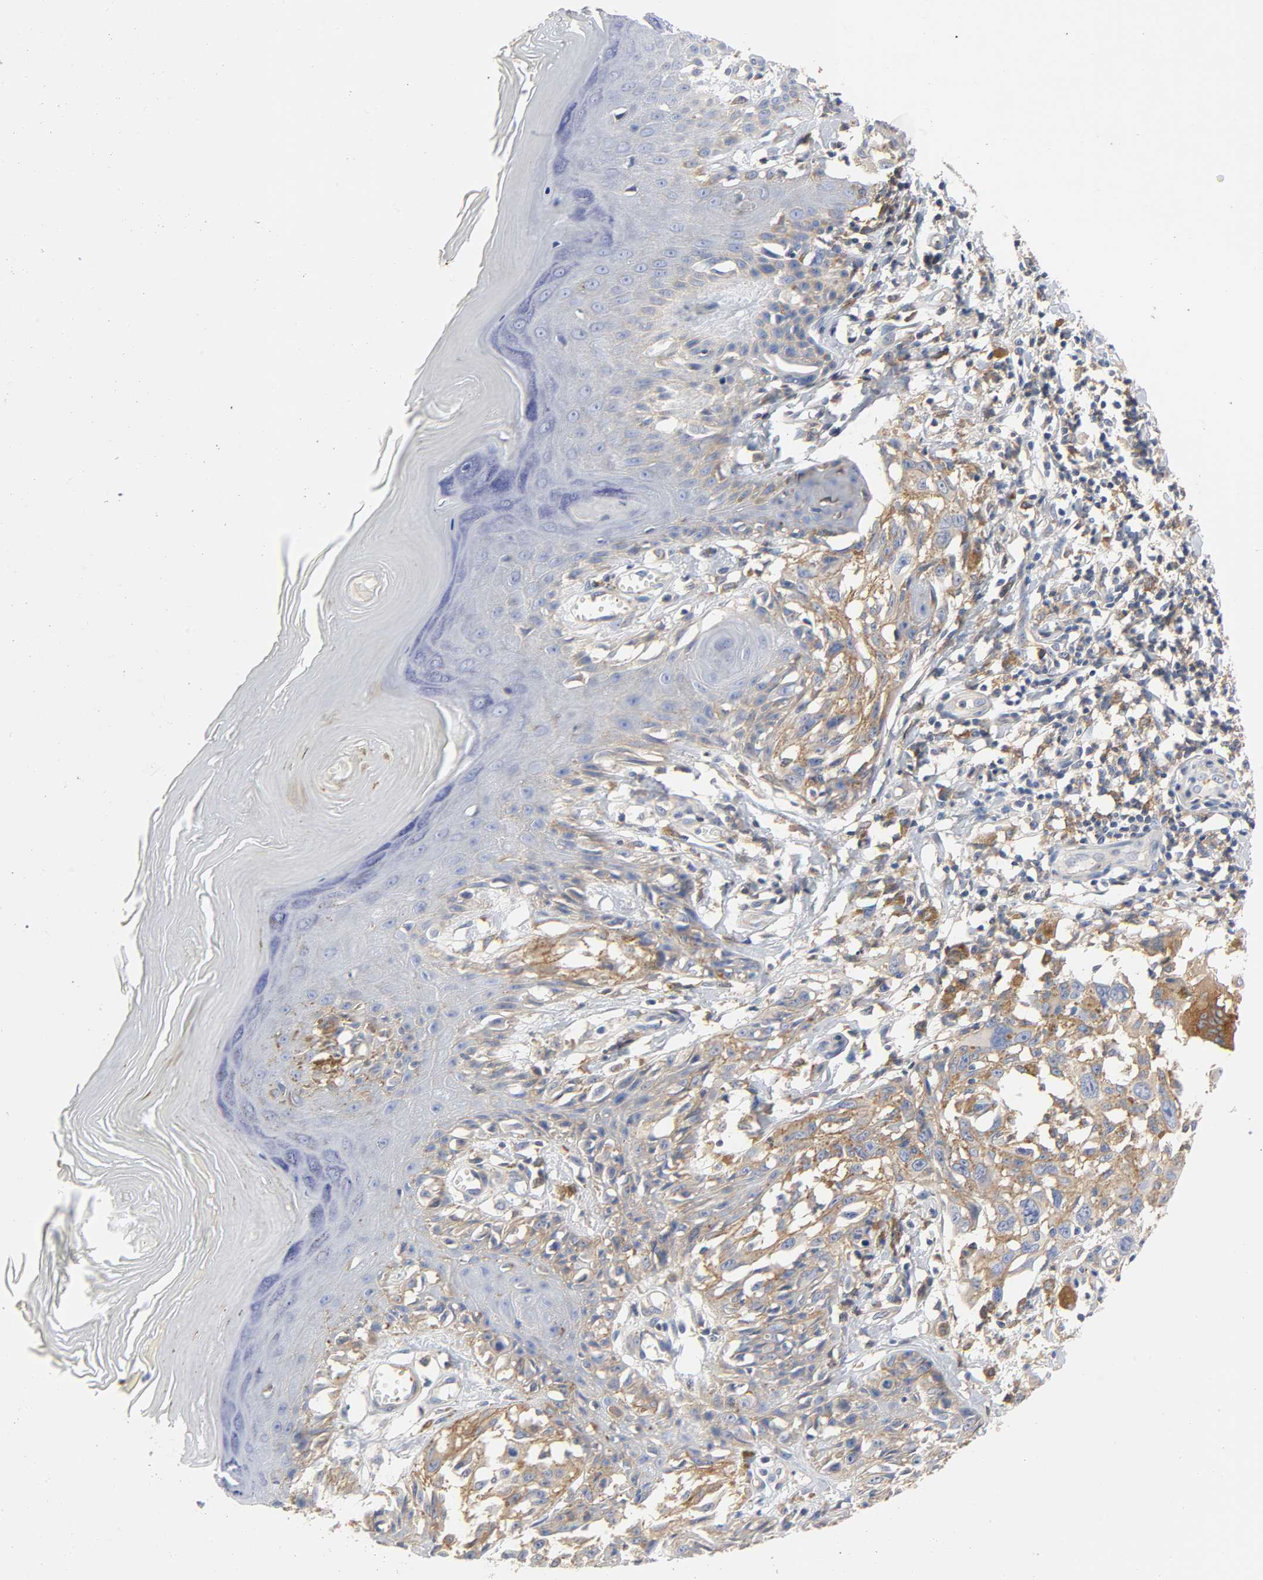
{"staining": {"intensity": "weak", "quantity": ">75%", "location": "cytoplasmic/membranous"}, "tissue": "melanoma", "cell_type": "Tumor cells", "image_type": "cancer", "snomed": [{"axis": "morphology", "description": "Malignant melanoma, NOS"}, {"axis": "topography", "description": "Skin"}], "caption": "Protein staining of melanoma tissue displays weak cytoplasmic/membranous expression in about >75% of tumor cells.", "gene": "SRC", "patient": {"sex": "female", "age": 77}}